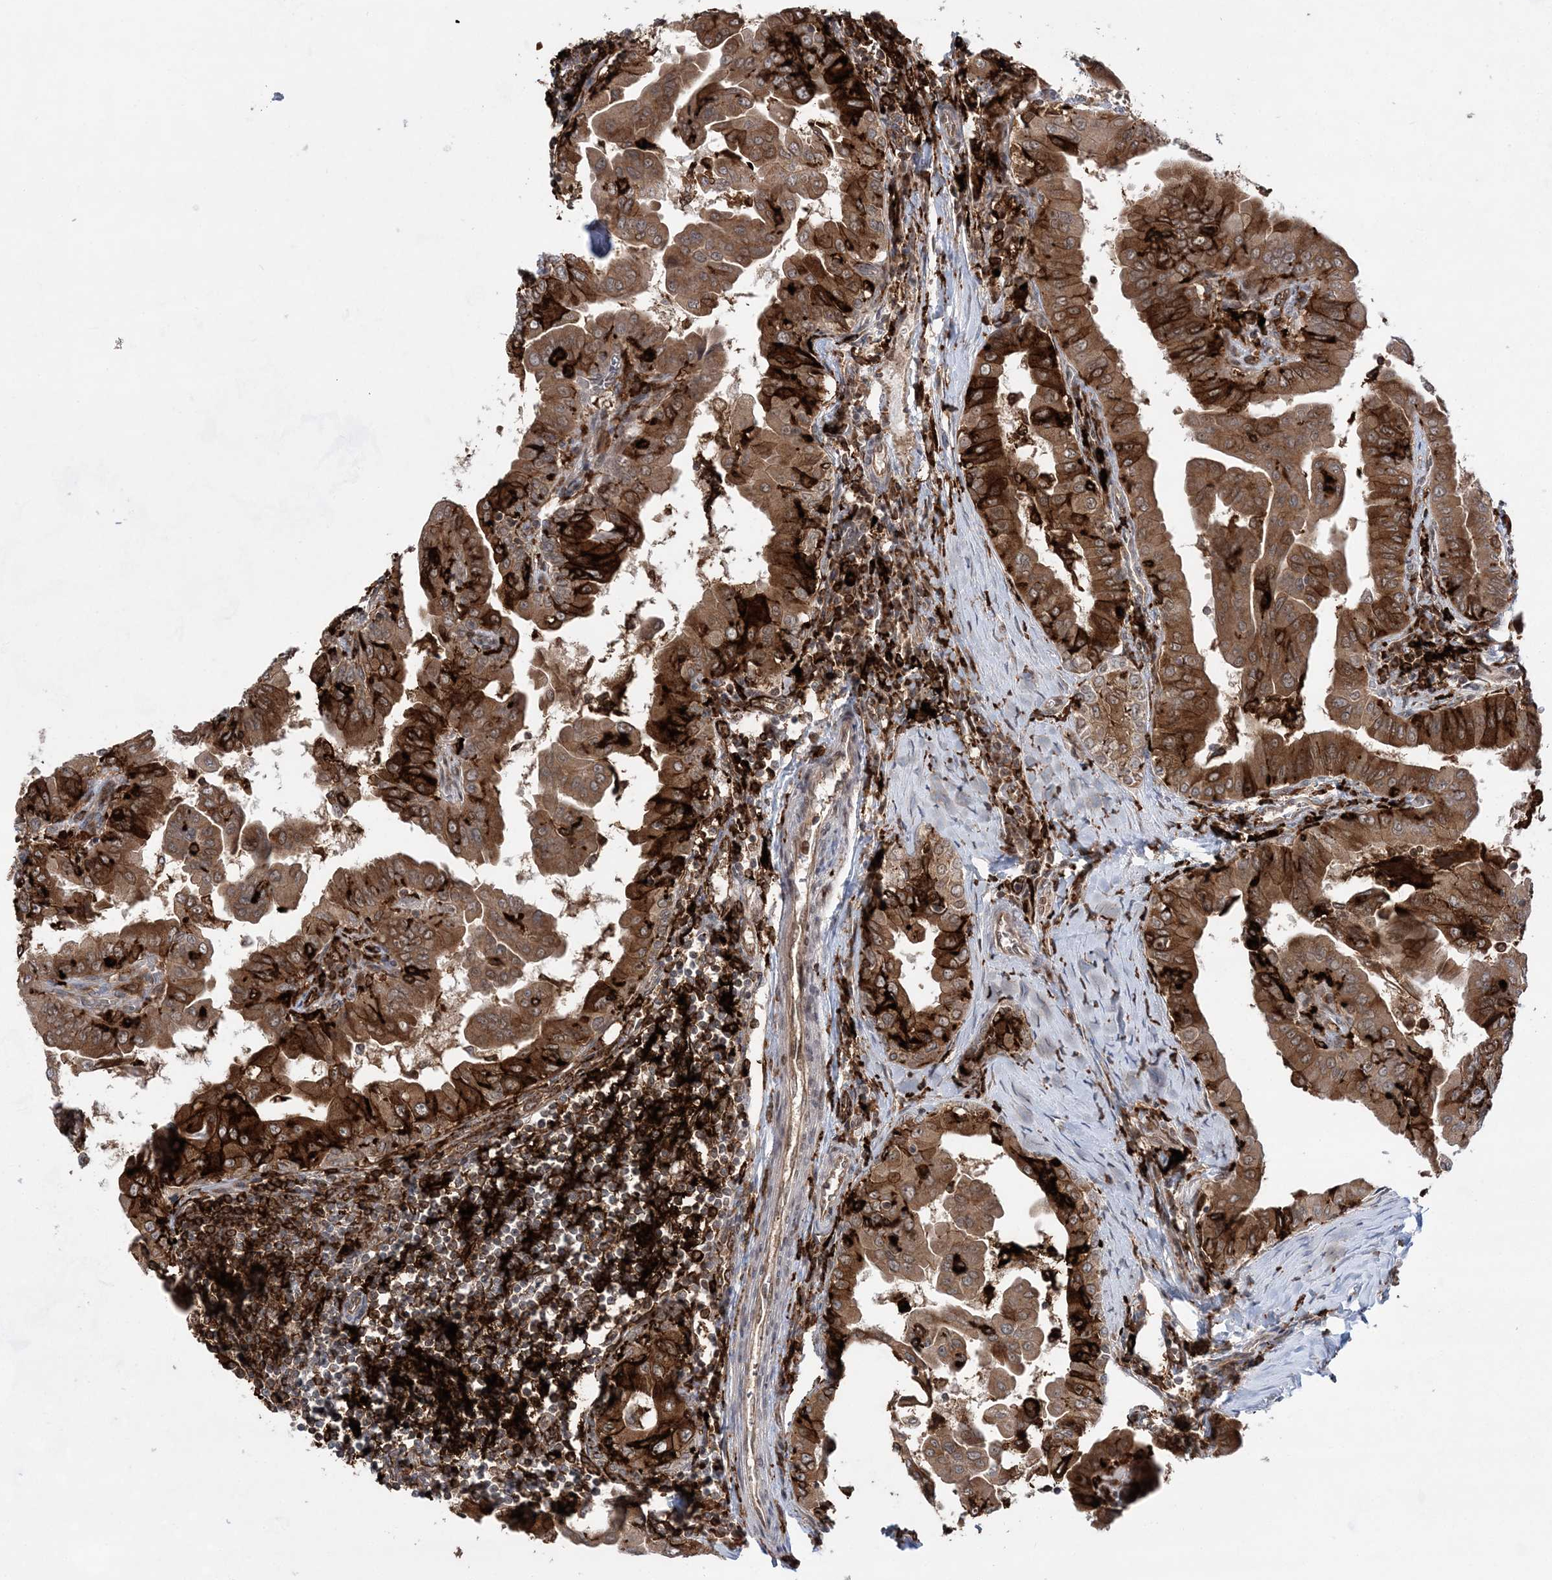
{"staining": {"intensity": "strong", "quantity": ">75%", "location": "cytoplasmic/membranous"}, "tissue": "thyroid cancer", "cell_type": "Tumor cells", "image_type": "cancer", "snomed": [{"axis": "morphology", "description": "Papillary adenocarcinoma, NOS"}, {"axis": "topography", "description": "Thyroid gland"}], "caption": "Protein expression analysis of thyroid cancer (papillary adenocarcinoma) shows strong cytoplasmic/membranous staining in approximately >75% of tumor cells.", "gene": "ANAPC15", "patient": {"sex": "male", "age": 33}}